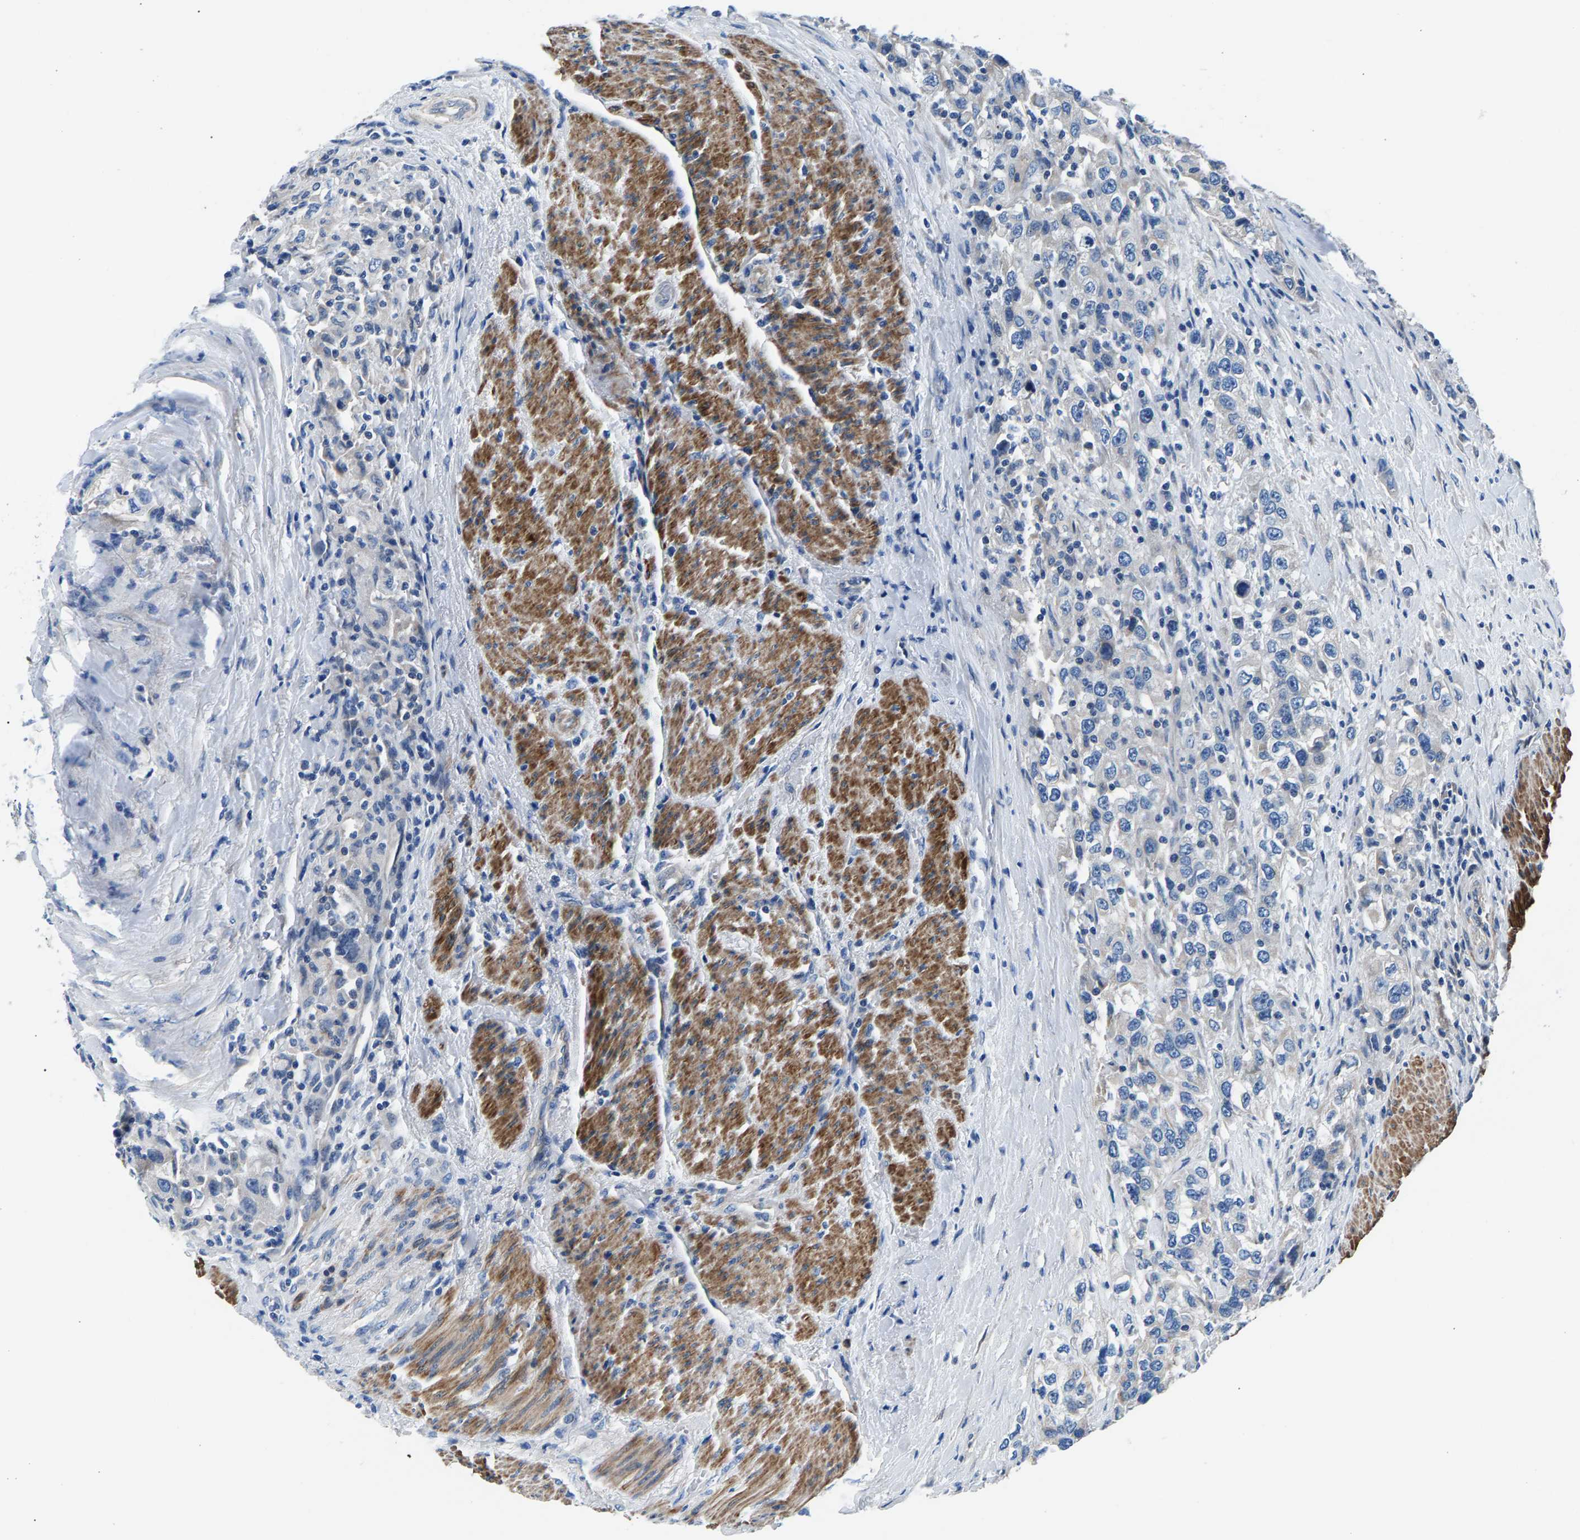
{"staining": {"intensity": "negative", "quantity": "none", "location": "none"}, "tissue": "urothelial cancer", "cell_type": "Tumor cells", "image_type": "cancer", "snomed": [{"axis": "morphology", "description": "Urothelial carcinoma, High grade"}, {"axis": "topography", "description": "Urinary bladder"}], "caption": "This is an immunohistochemistry (IHC) micrograph of urothelial cancer. There is no staining in tumor cells.", "gene": "CDRT4", "patient": {"sex": "female", "age": 80}}